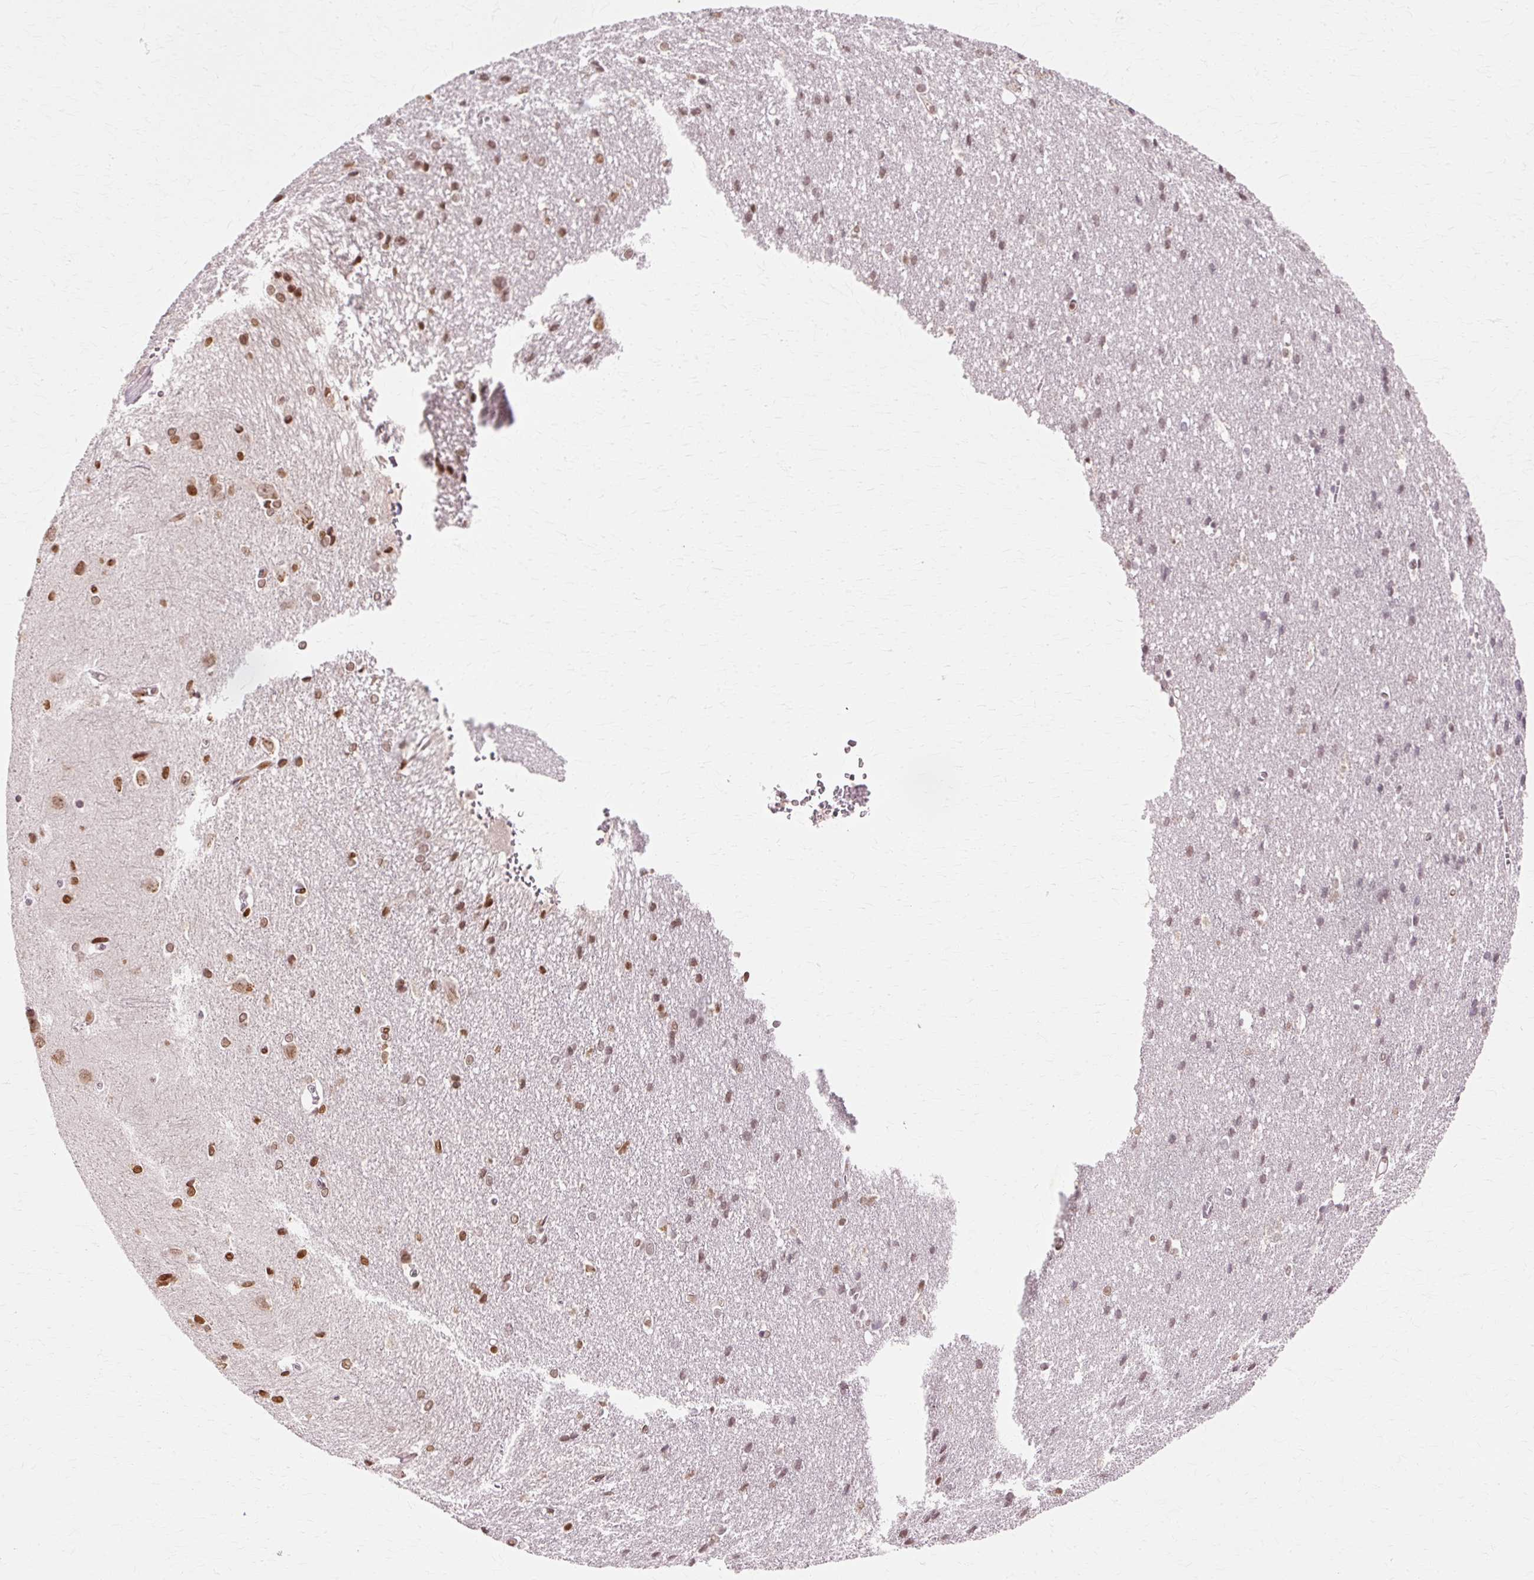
{"staining": {"intensity": "weak", "quantity": ">75%", "location": "cytoplasmic/membranous,nuclear"}, "tissue": "cerebral cortex", "cell_type": "Endothelial cells", "image_type": "normal", "snomed": [{"axis": "morphology", "description": "Normal tissue, NOS"}, {"axis": "topography", "description": "Cerebral cortex"}], "caption": "Approximately >75% of endothelial cells in benign human cerebral cortex display weak cytoplasmic/membranous,nuclear protein expression as visualized by brown immunohistochemical staining.", "gene": "VN1R2", "patient": {"sex": "male", "age": 37}}